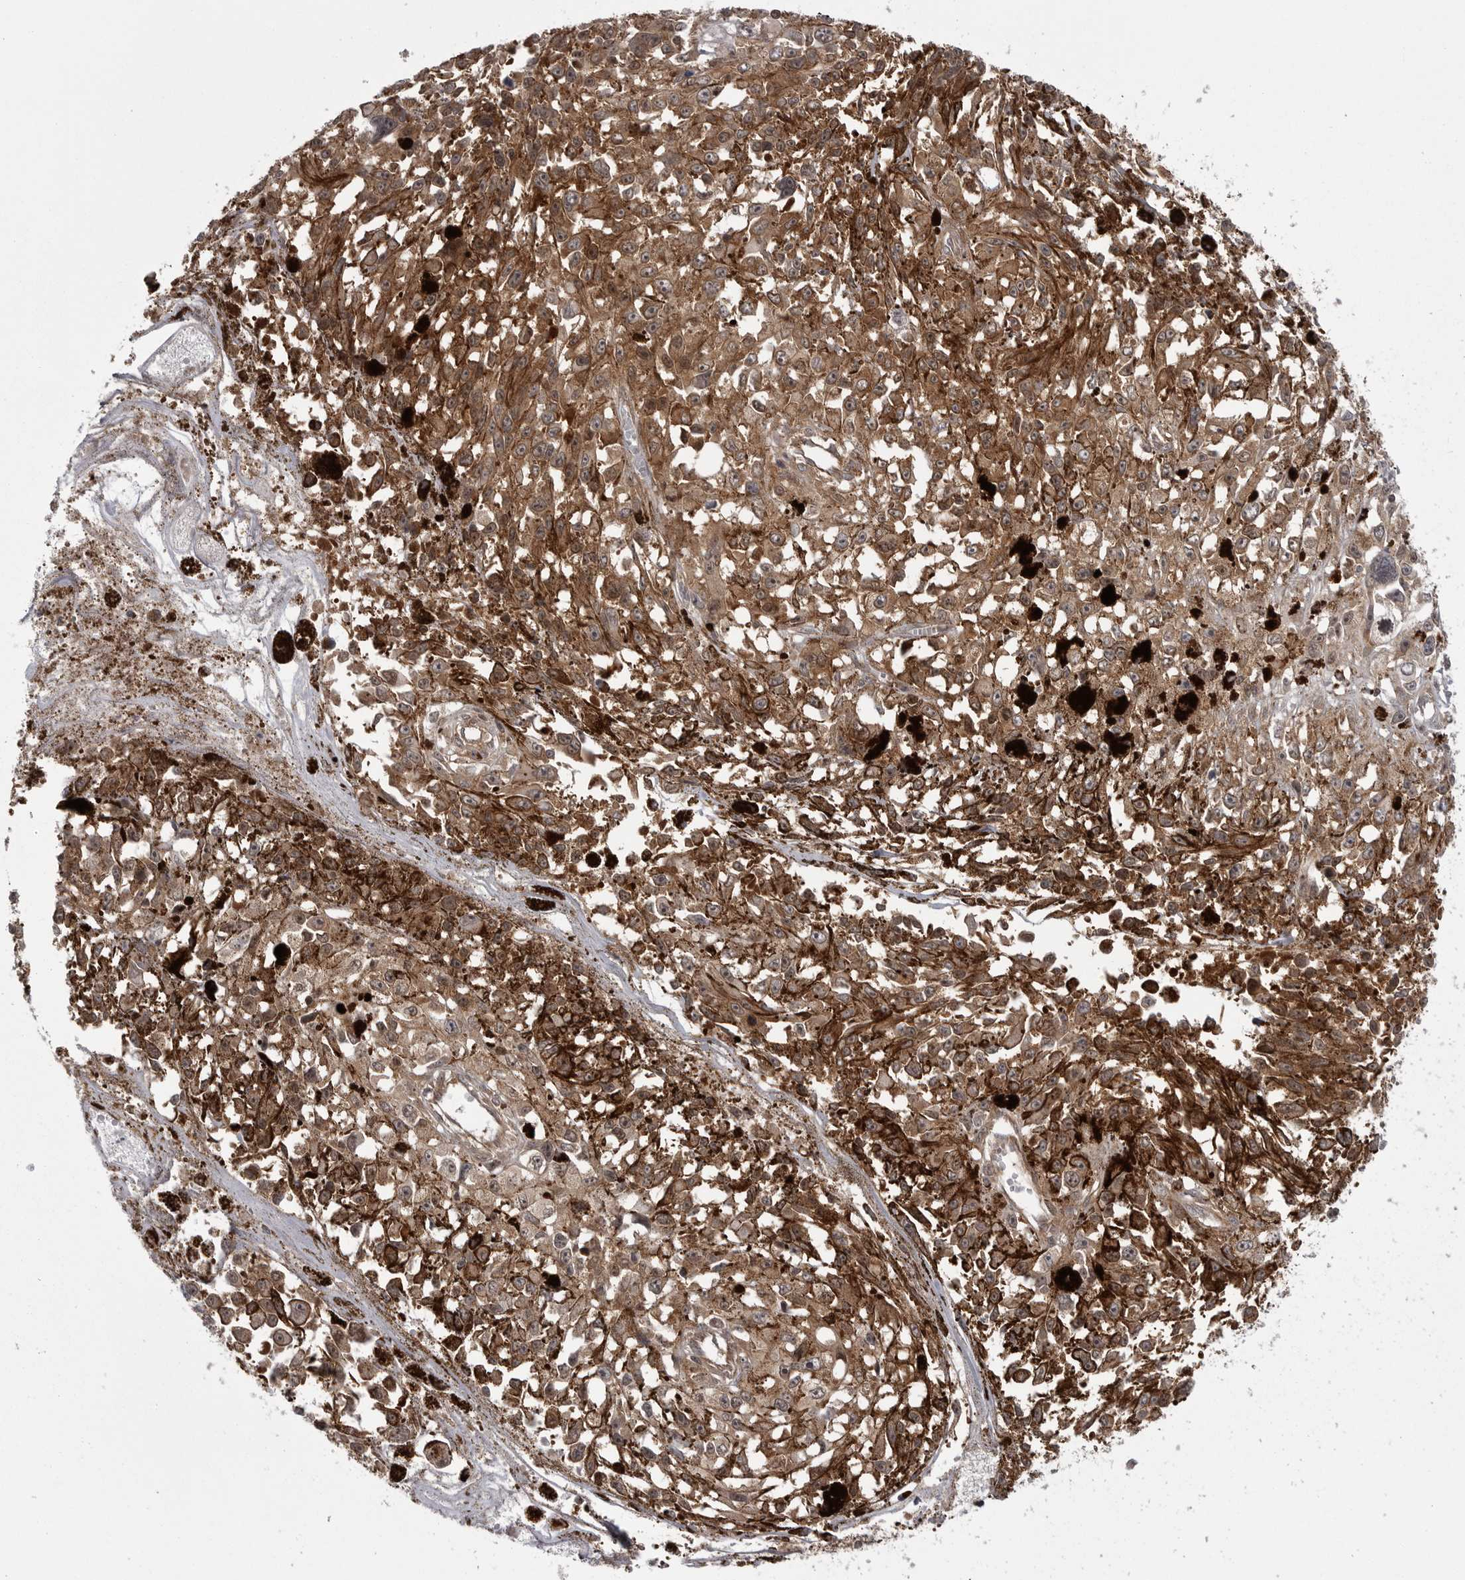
{"staining": {"intensity": "moderate", "quantity": ">75%", "location": "cytoplasmic/membranous"}, "tissue": "melanoma", "cell_type": "Tumor cells", "image_type": "cancer", "snomed": [{"axis": "morphology", "description": "Malignant melanoma, Metastatic site"}, {"axis": "topography", "description": "Lymph node"}], "caption": "Protein staining of malignant melanoma (metastatic site) tissue displays moderate cytoplasmic/membranous staining in about >75% of tumor cells. (brown staining indicates protein expression, while blue staining denotes nuclei).", "gene": "STK24", "patient": {"sex": "male", "age": 59}}